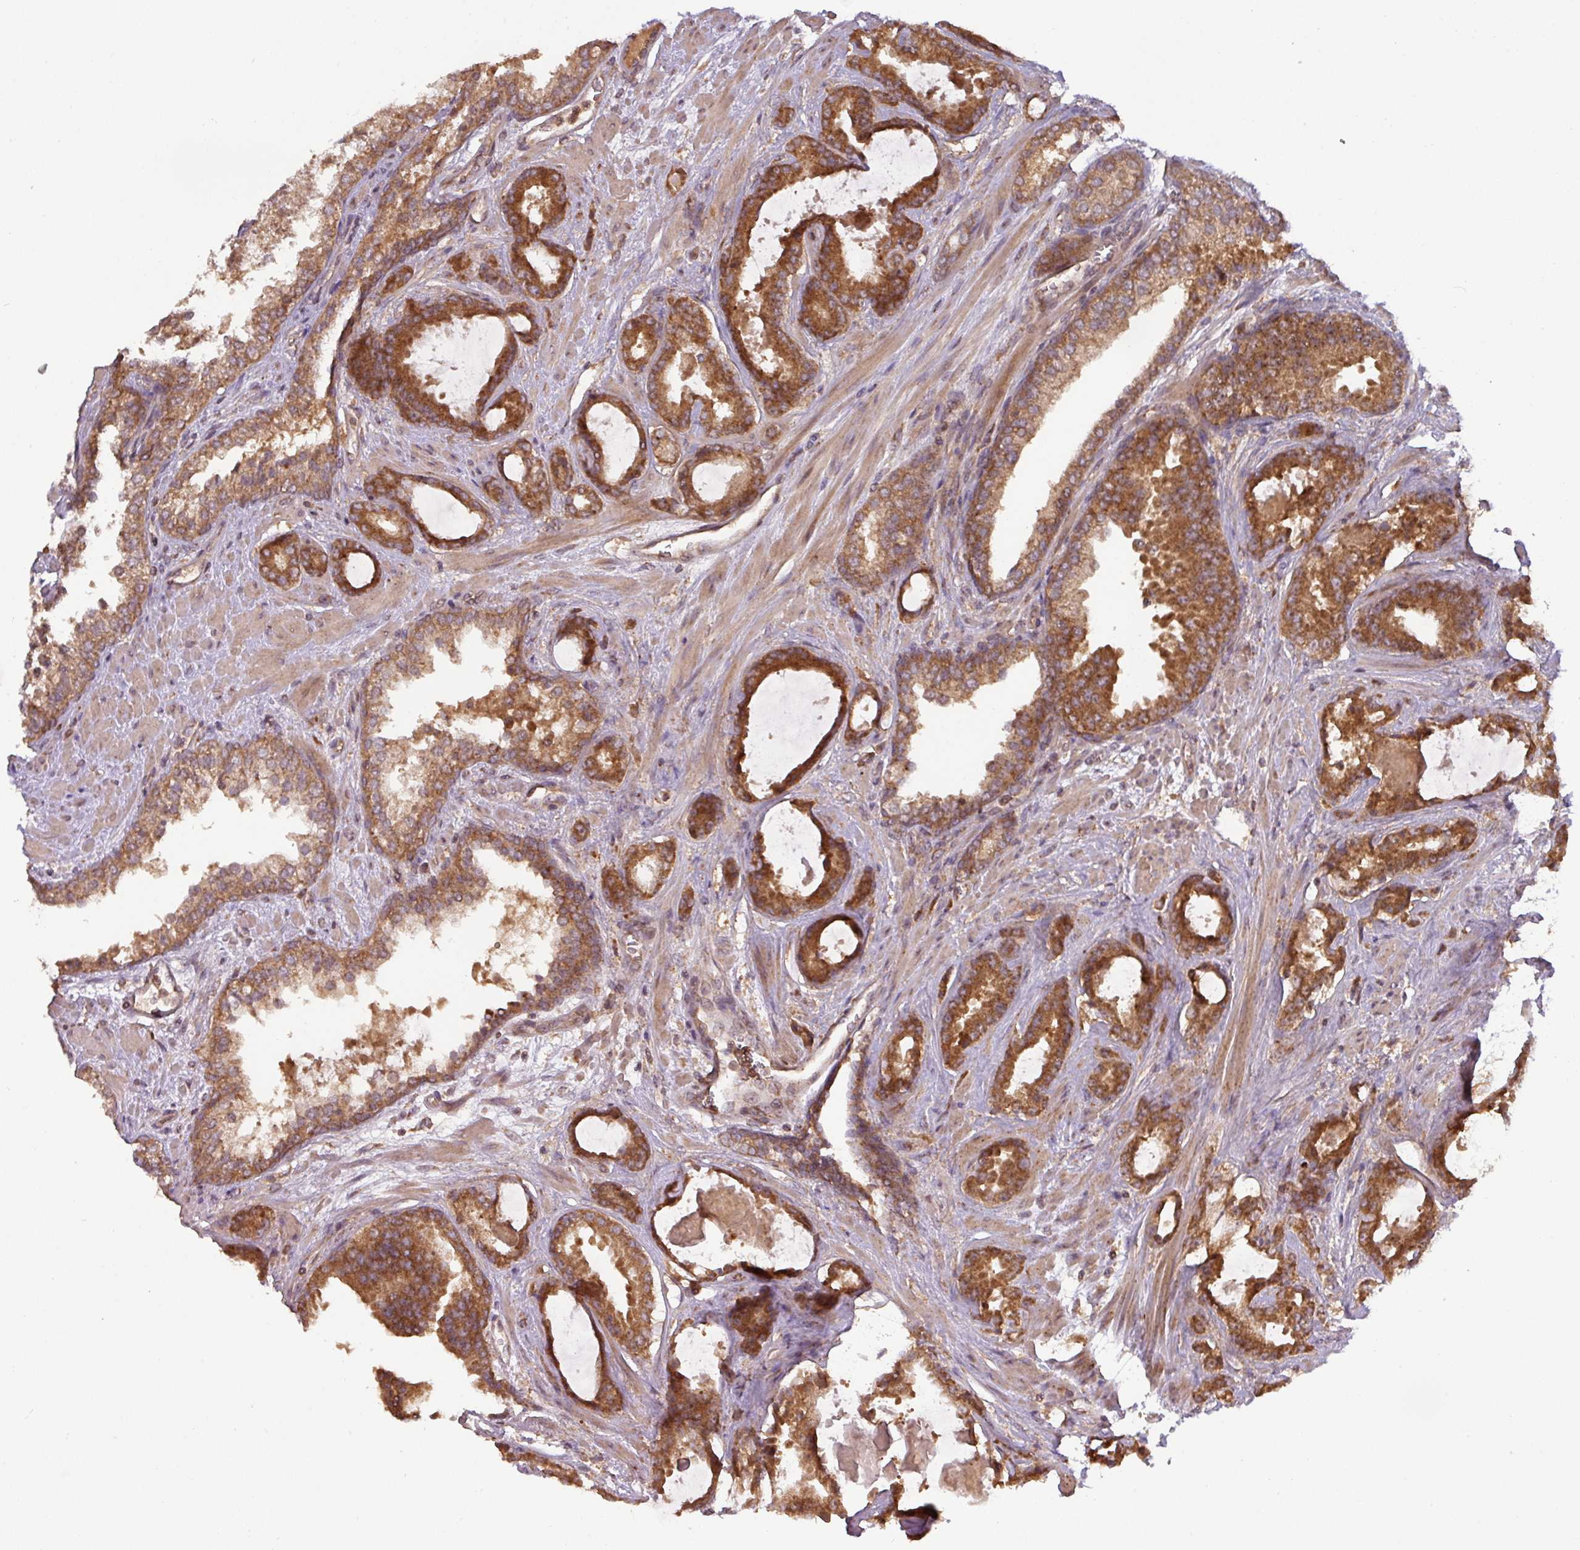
{"staining": {"intensity": "strong", "quantity": ">75%", "location": "cytoplasmic/membranous"}, "tissue": "prostate cancer", "cell_type": "Tumor cells", "image_type": "cancer", "snomed": [{"axis": "morphology", "description": "Adenocarcinoma, Low grade"}, {"axis": "topography", "description": "Prostate"}], "caption": "This is an image of immunohistochemistry staining of prostate cancer (low-grade adenocarcinoma), which shows strong expression in the cytoplasmic/membranous of tumor cells.", "gene": "MRRF", "patient": {"sex": "male", "age": 62}}